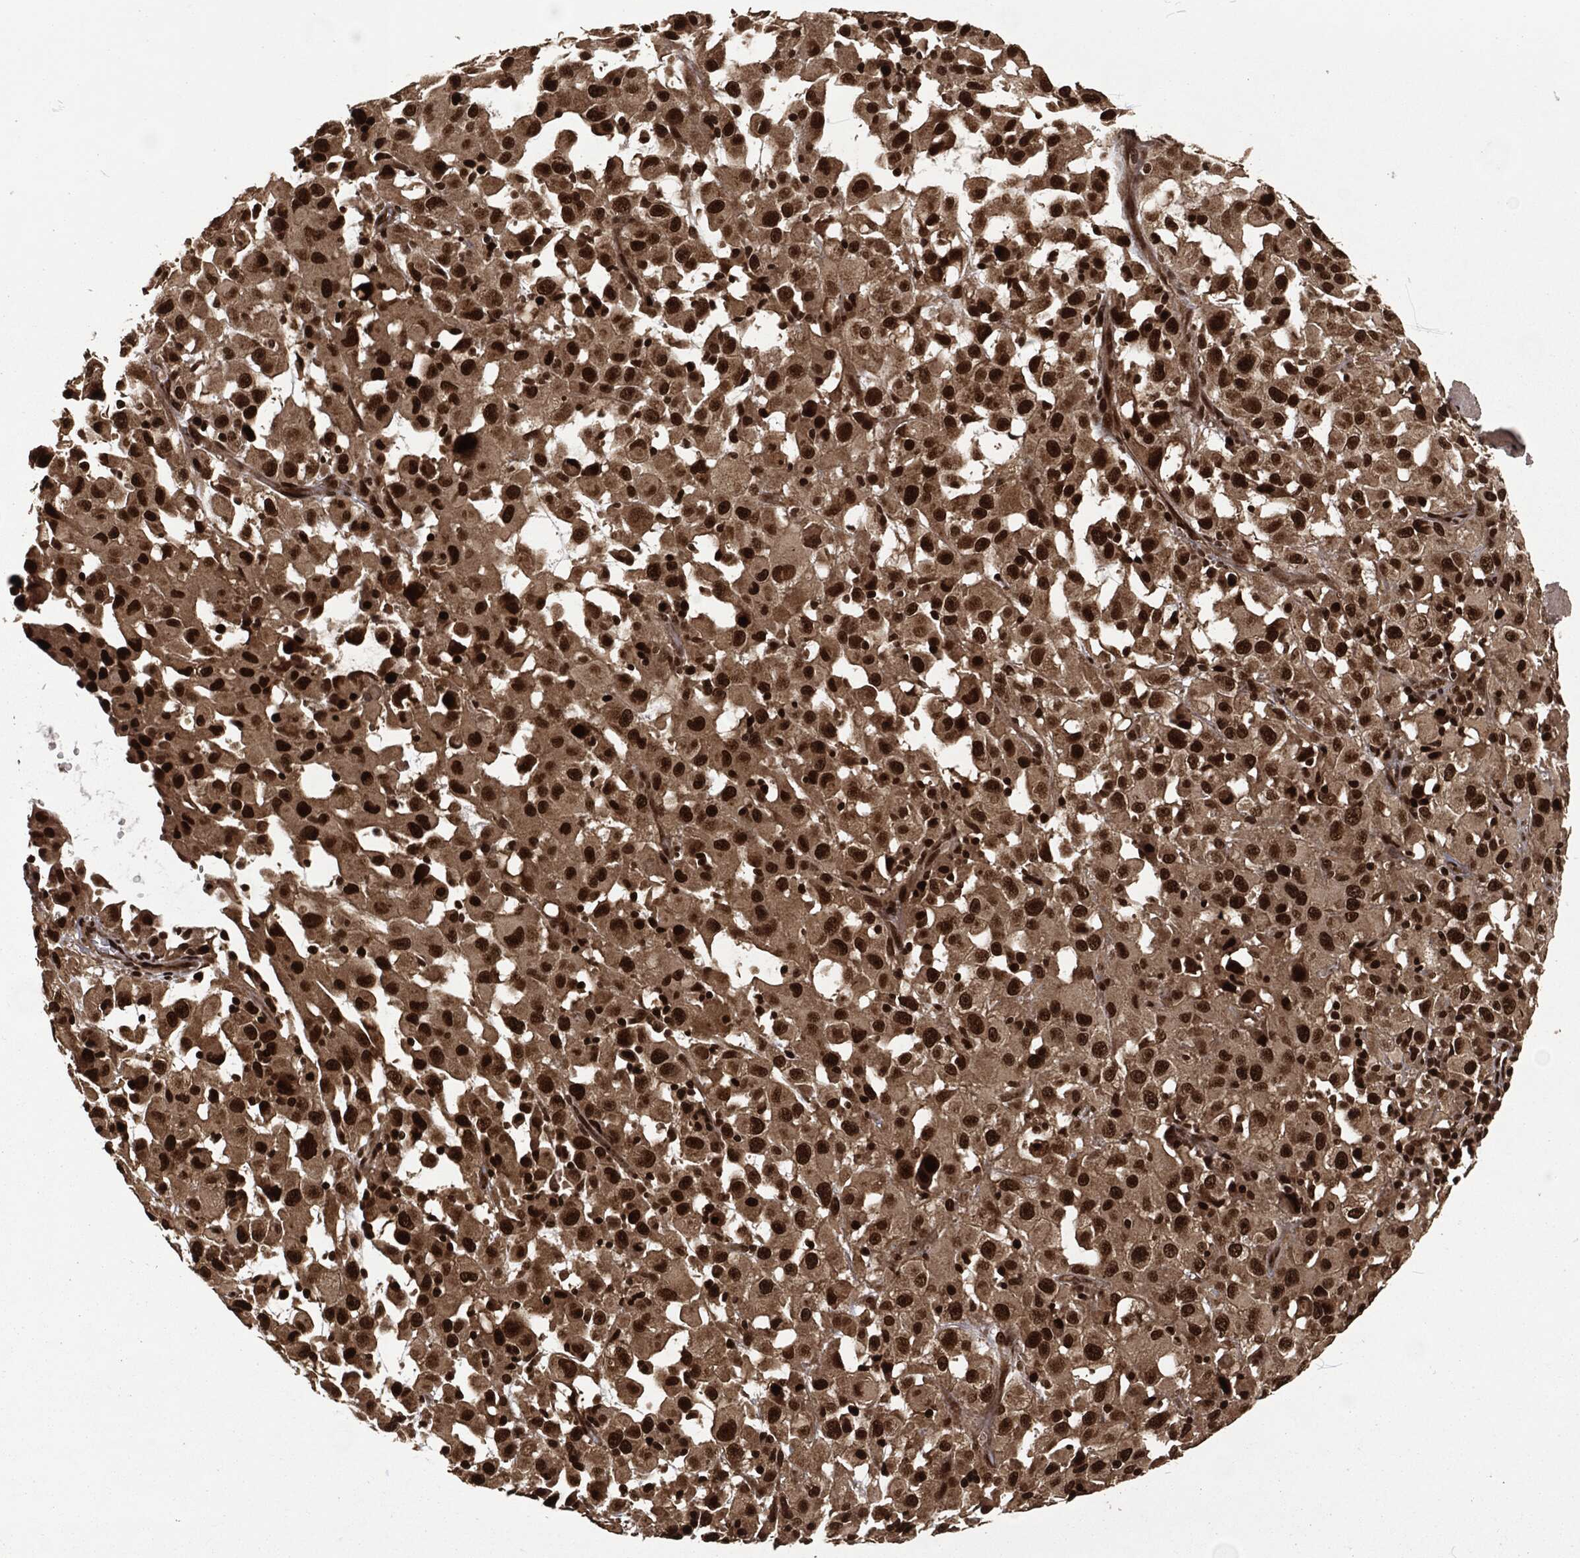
{"staining": {"intensity": "strong", "quantity": ">75%", "location": "nuclear"}, "tissue": "melanoma", "cell_type": "Tumor cells", "image_type": "cancer", "snomed": [{"axis": "morphology", "description": "Malignant melanoma, Metastatic site"}, {"axis": "topography", "description": "Lymph node"}], "caption": "This is an image of immunohistochemistry staining of malignant melanoma (metastatic site), which shows strong positivity in the nuclear of tumor cells.", "gene": "NGRN", "patient": {"sex": "male", "age": 50}}